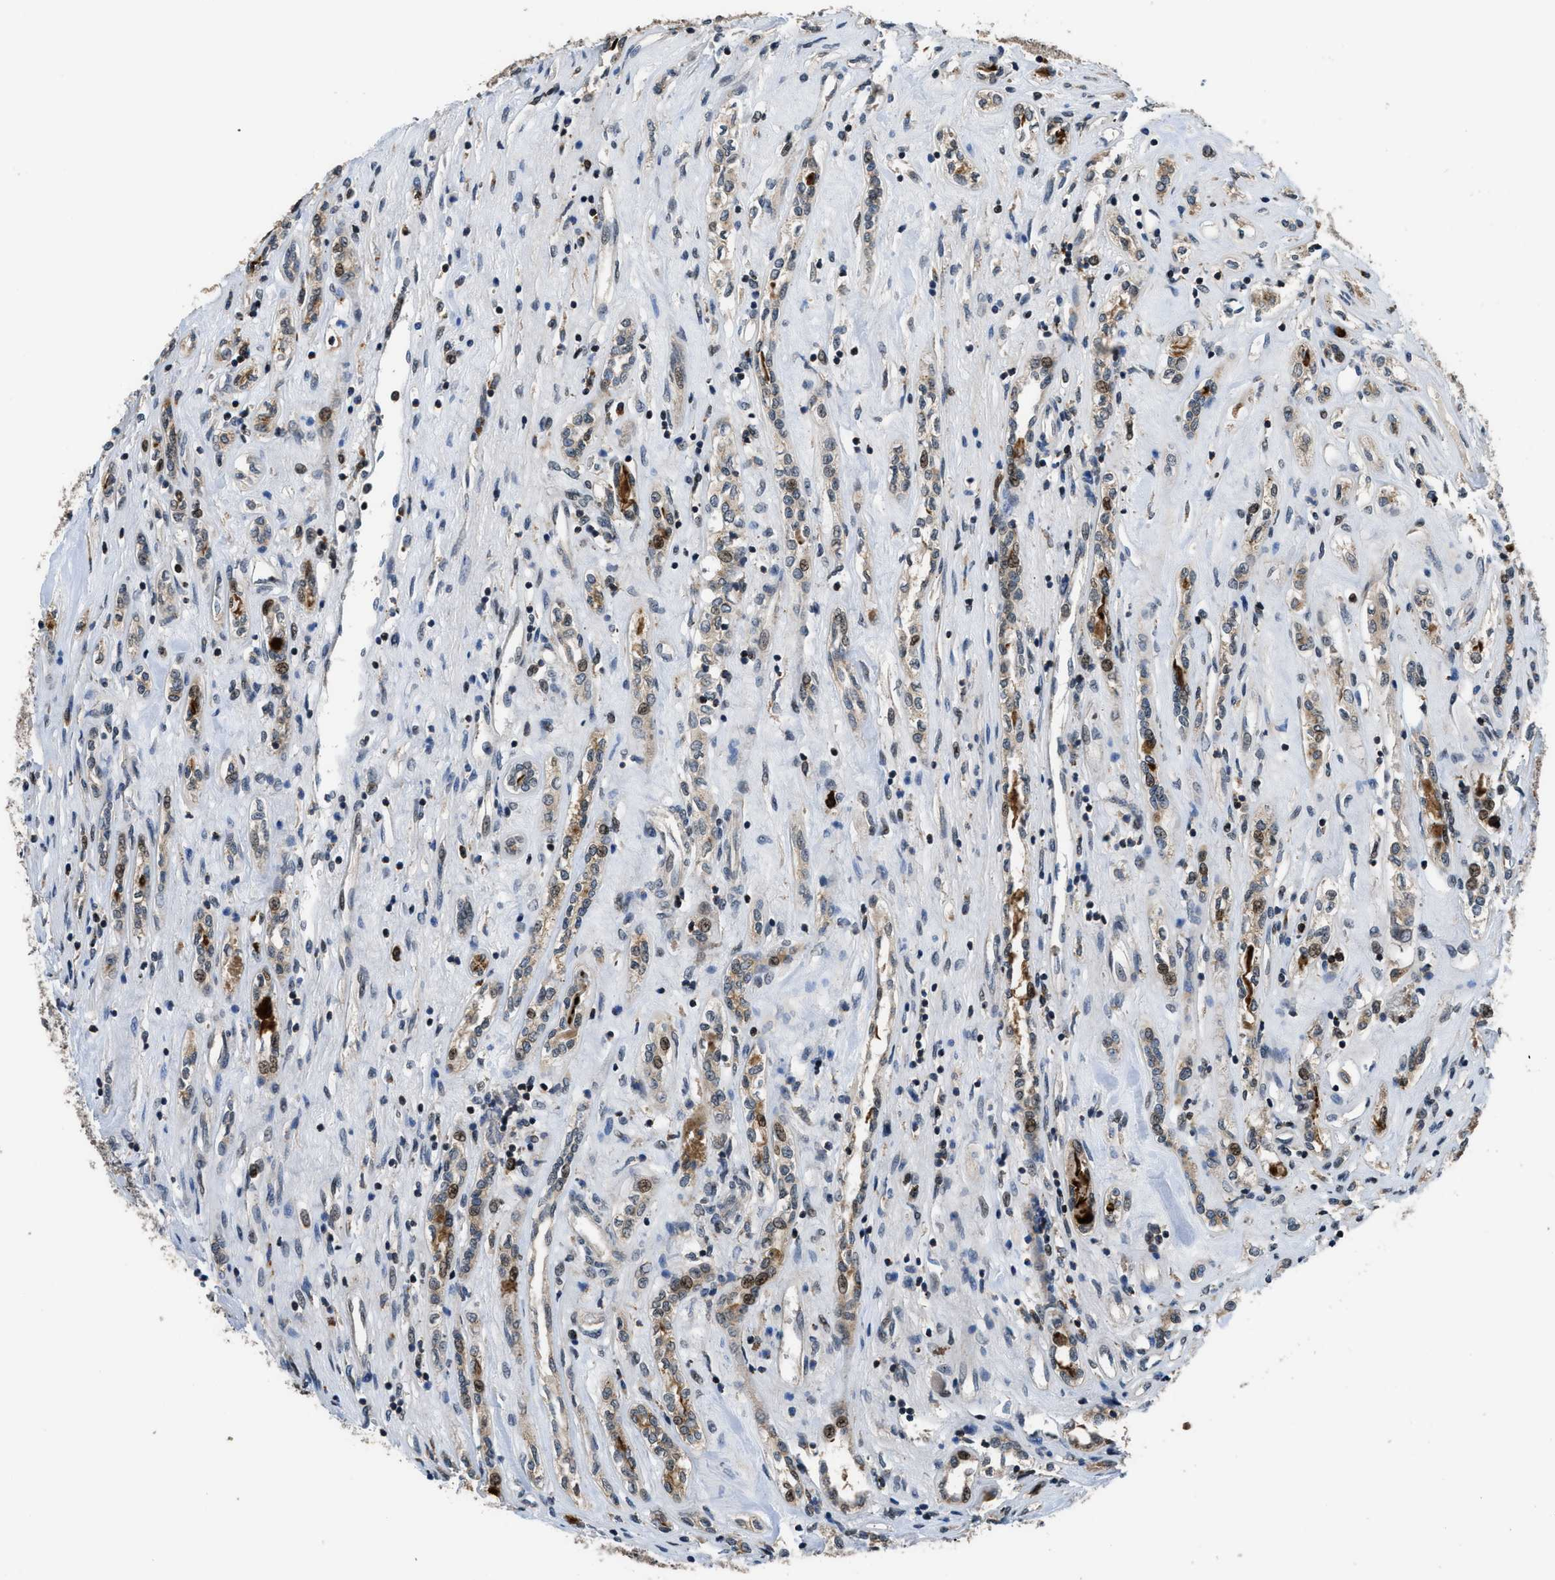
{"staining": {"intensity": "weak", "quantity": "<25%", "location": "cytoplasmic/membranous"}, "tissue": "renal cancer", "cell_type": "Tumor cells", "image_type": "cancer", "snomed": [{"axis": "morphology", "description": "Adenocarcinoma, NOS"}, {"axis": "topography", "description": "Kidney"}], "caption": "There is no significant staining in tumor cells of adenocarcinoma (renal).", "gene": "CTBS", "patient": {"sex": "female", "age": 70}}